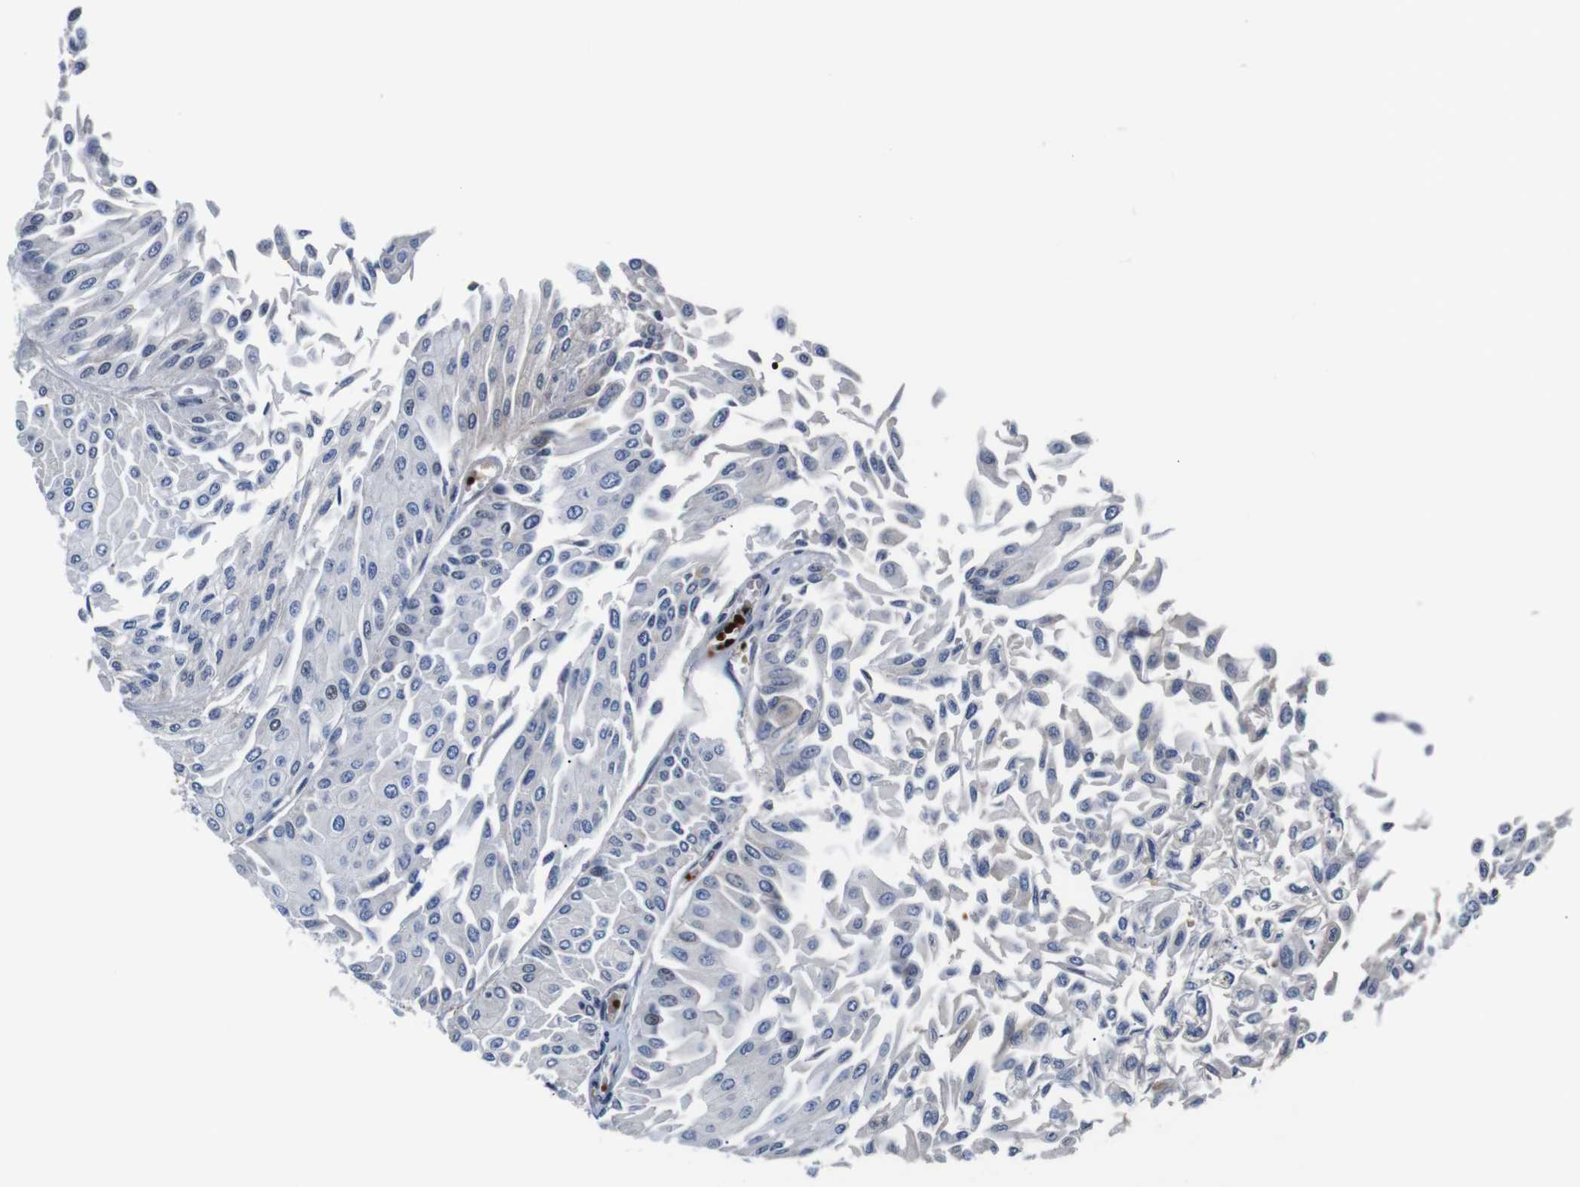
{"staining": {"intensity": "negative", "quantity": "none", "location": "none"}, "tissue": "urothelial cancer", "cell_type": "Tumor cells", "image_type": "cancer", "snomed": [{"axis": "morphology", "description": "Urothelial carcinoma, Low grade"}, {"axis": "topography", "description": "Urinary bladder"}], "caption": "Immunohistochemical staining of urothelial cancer shows no significant staining in tumor cells. (IHC, brightfield microscopy, high magnification).", "gene": "ILDR2", "patient": {"sex": "male", "age": 67}}